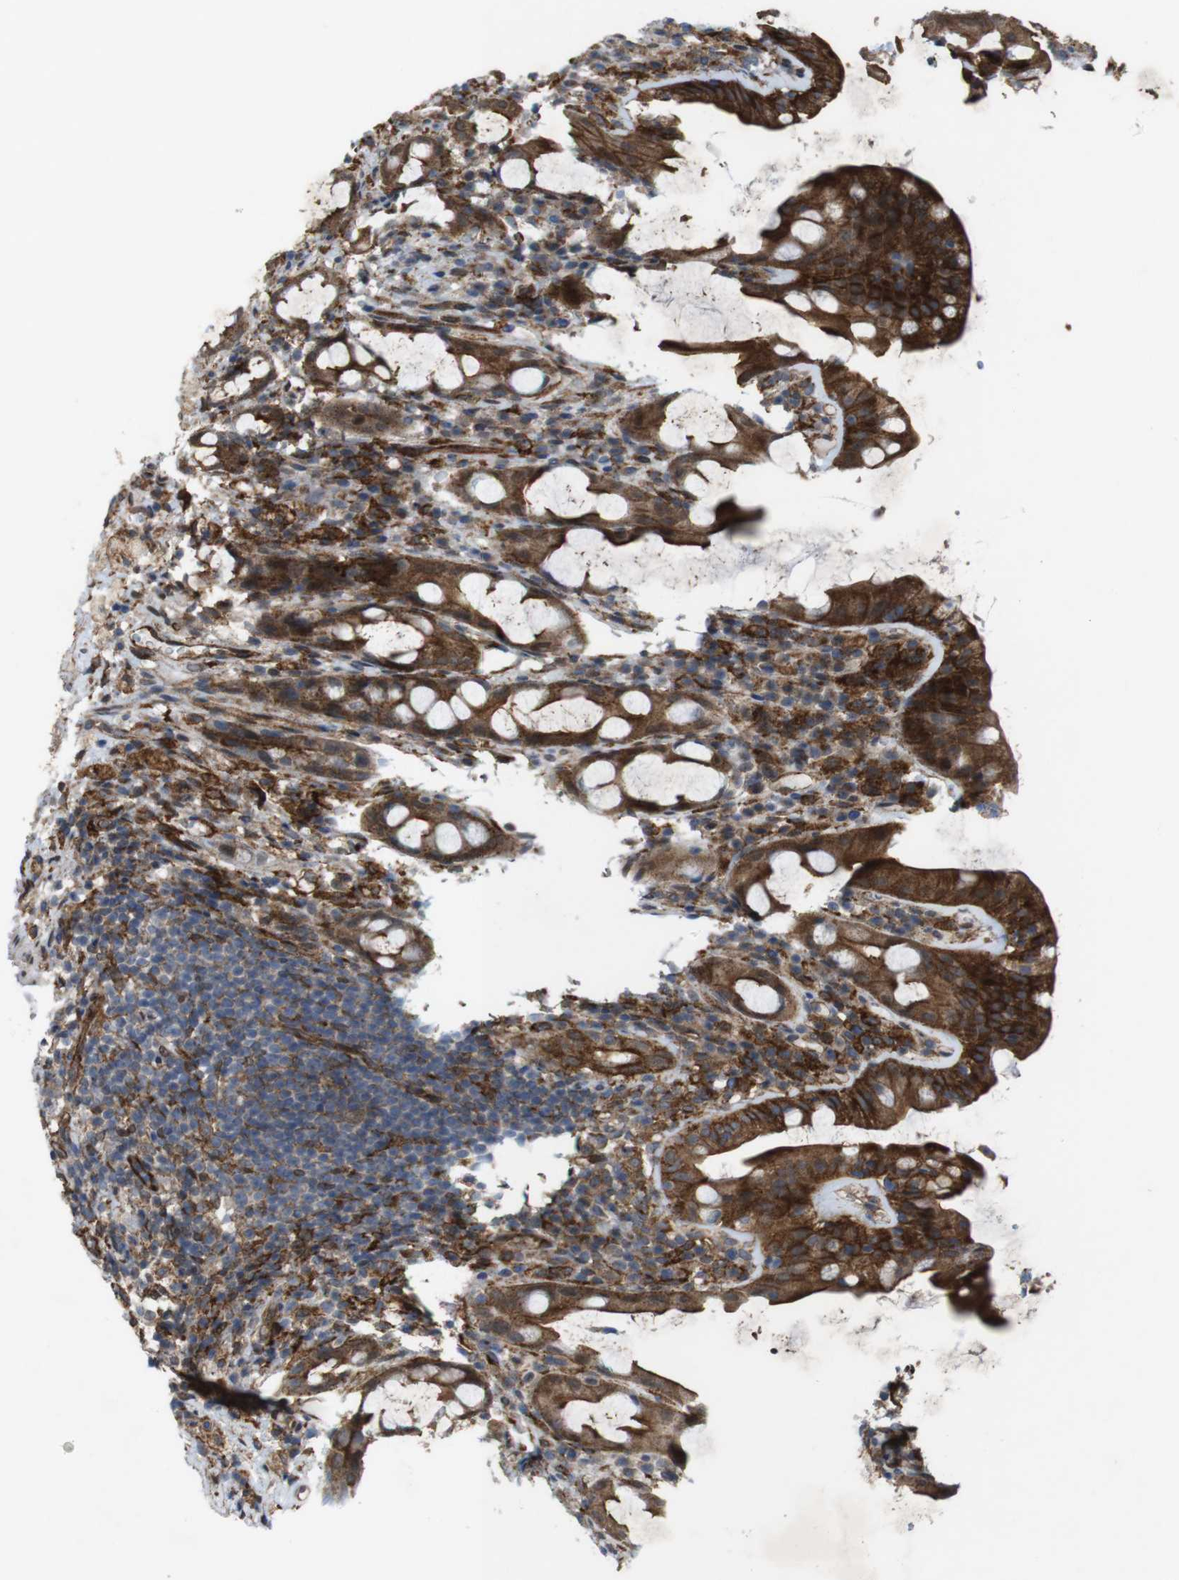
{"staining": {"intensity": "strong", "quantity": ">75%", "location": "cytoplasmic/membranous"}, "tissue": "rectum", "cell_type": "Glandular cells", "image_type": "normal", "snomed": [{"axis": "morphology", "description": "Normal tissue, NOS"}, {"axis": "topography", "description": "Rectum"}], "caption": "Glandular cells show strong cytoplasmic/membranous staining in about >75% of cells in benign rectum. (DAB IHC with brightfield microscopy, high magnification).", "gene": "PTGER4", "patient": {"sex": "male", "age": 44}}